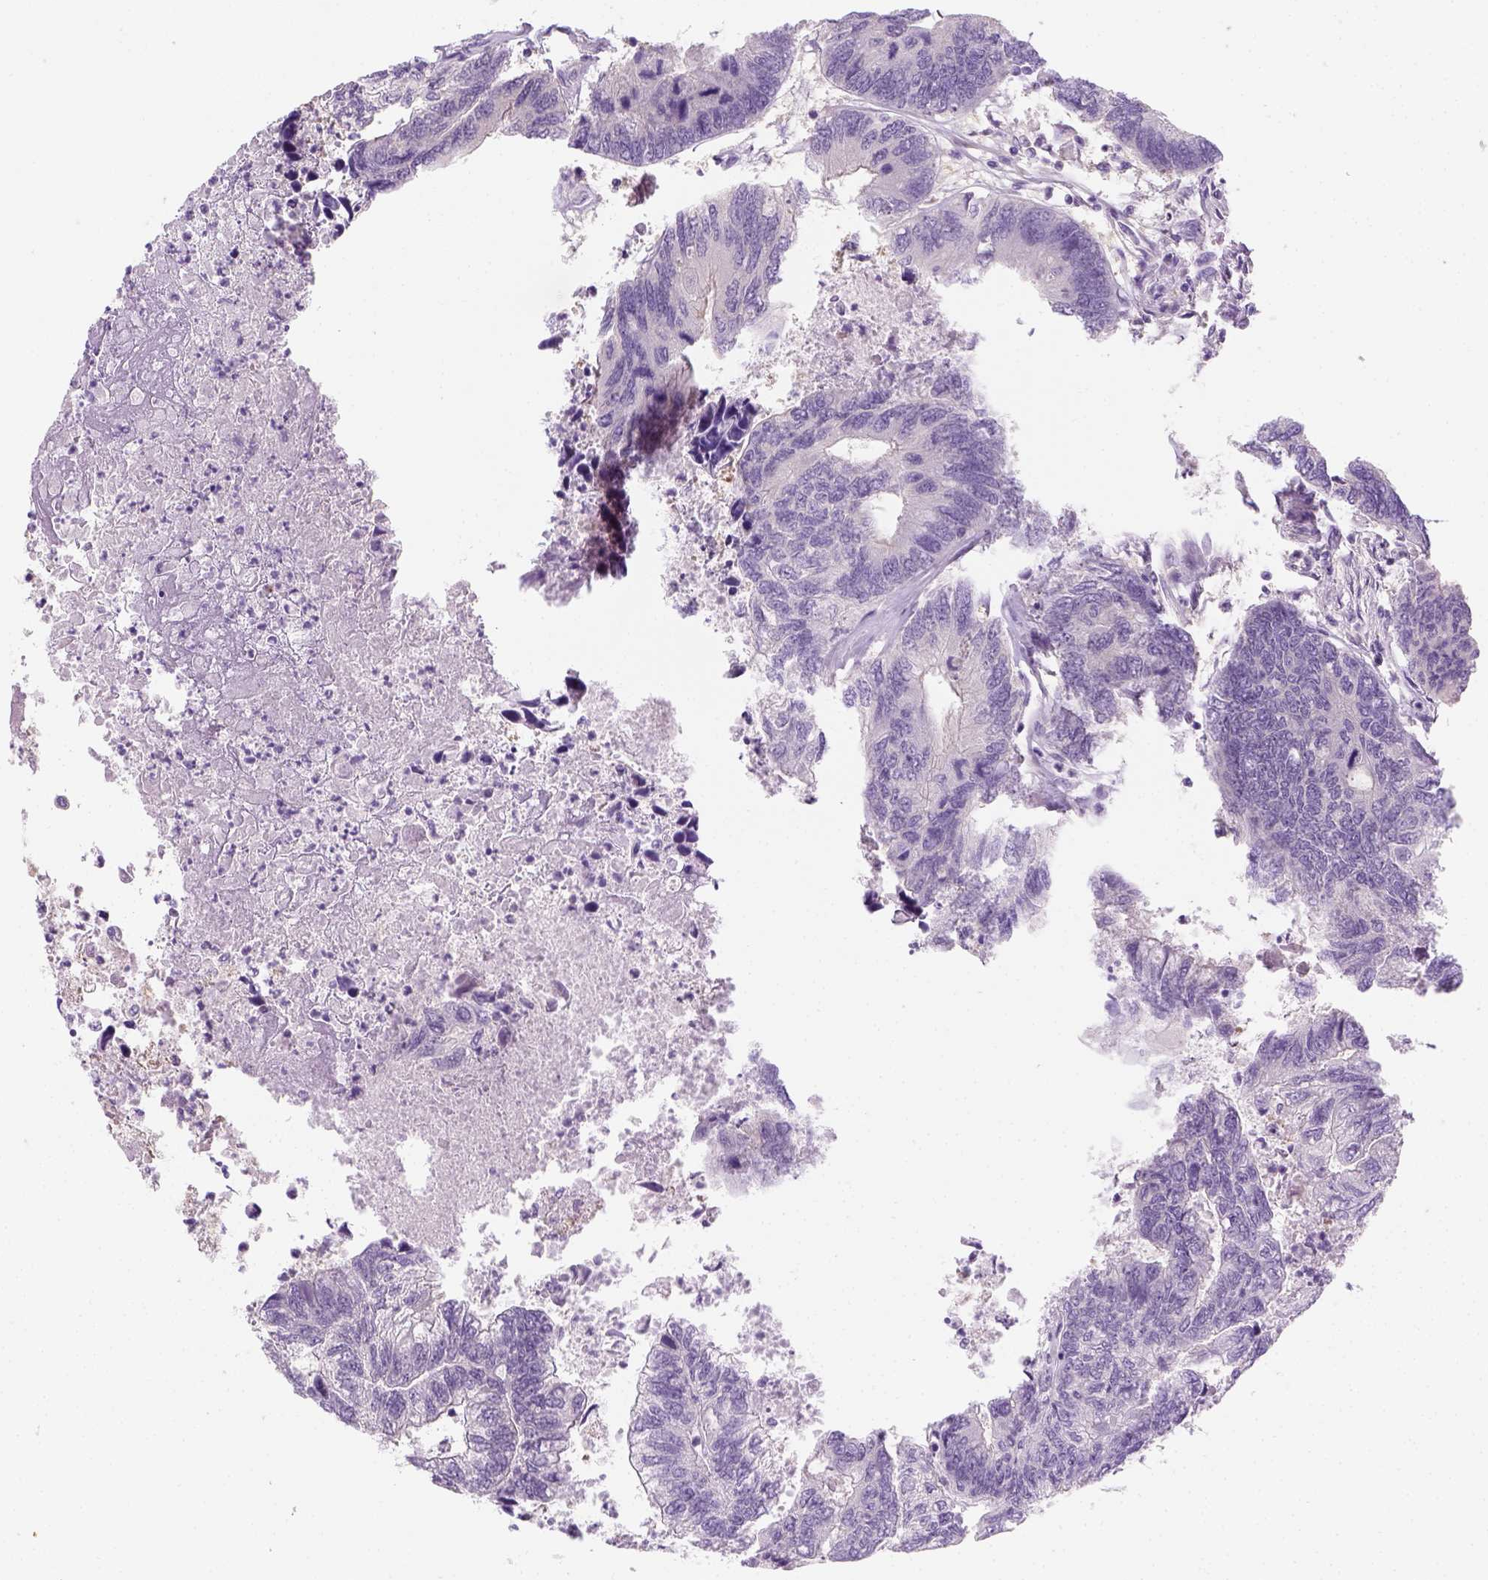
{"staining": {"intensity": "negative", "quantity": "none", "location": "none"}, "tissue": "colorectal cancer", "cell_type": "Tumor cells", "image_type": "cancer", "snomed": [{"axis": "morphology", "description": "Adenocarcinoma, NOS"}, {"axis": "topography", "description": "Colon"}], "caption": "The image shows no staining of tumor cells in colorectal cancer (adenocarcinoma). Nuclei are stained in blue.", "gene": "EPHB1", "patient": {"sex": "female", "age": 67}}